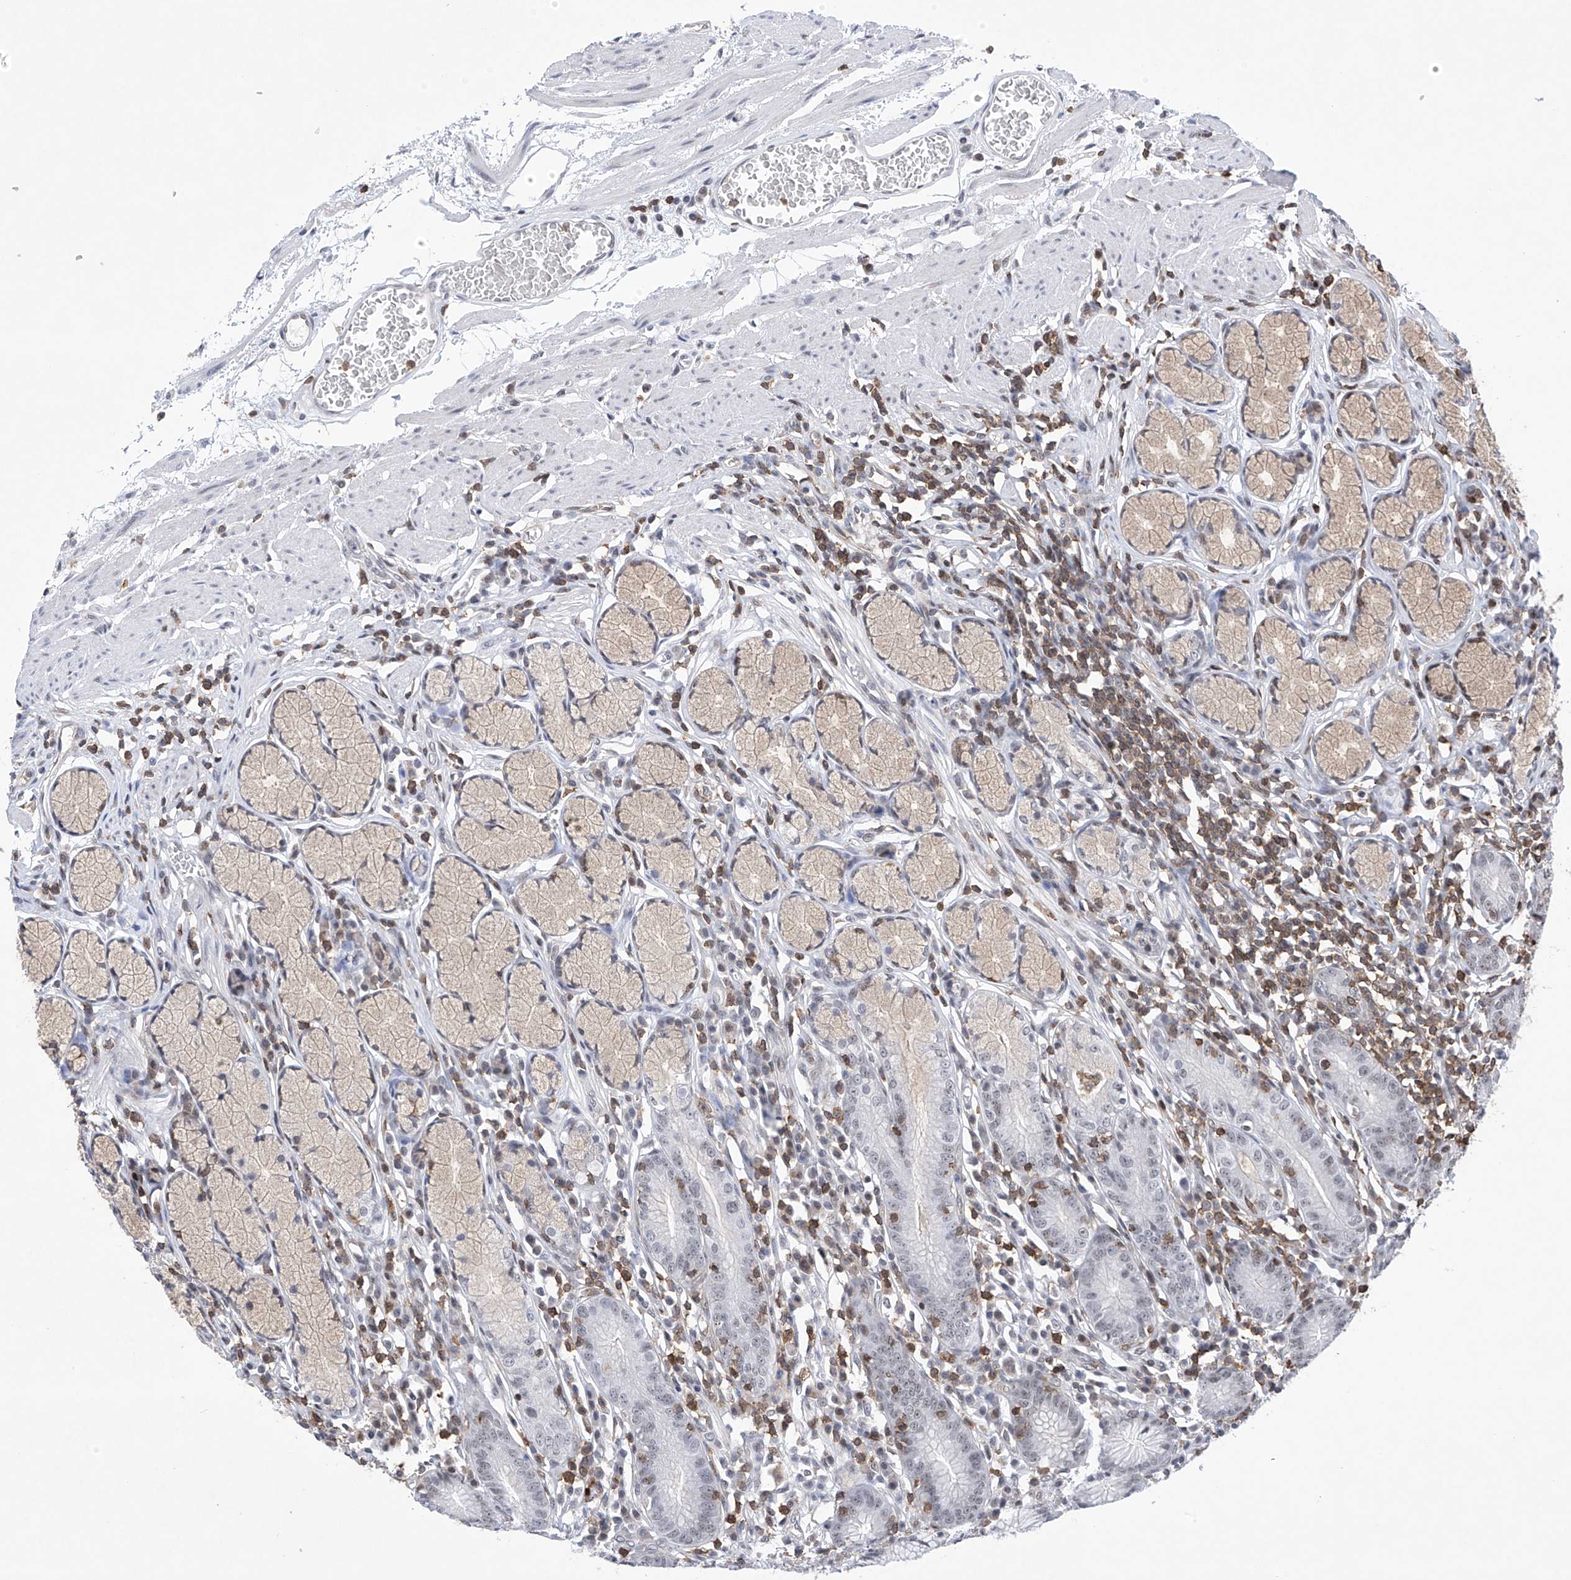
{"staining": {"intensity": "negative", "quantity": "none", "location": "none"}, "tissue": "stomach", "cell_type": "Glandular cells", "image_type": "normal", "snomed": [{"axis": "morphology", "description": "Normal tissue, NOS"}, {"axis": "topography", "description": "Stomach"}], "caption": "The photomicrograph demonstrates no staining of glandular cells in benign stomach.", "gene": "MSL3", "patient": {"sex": "male", "age": 55}}